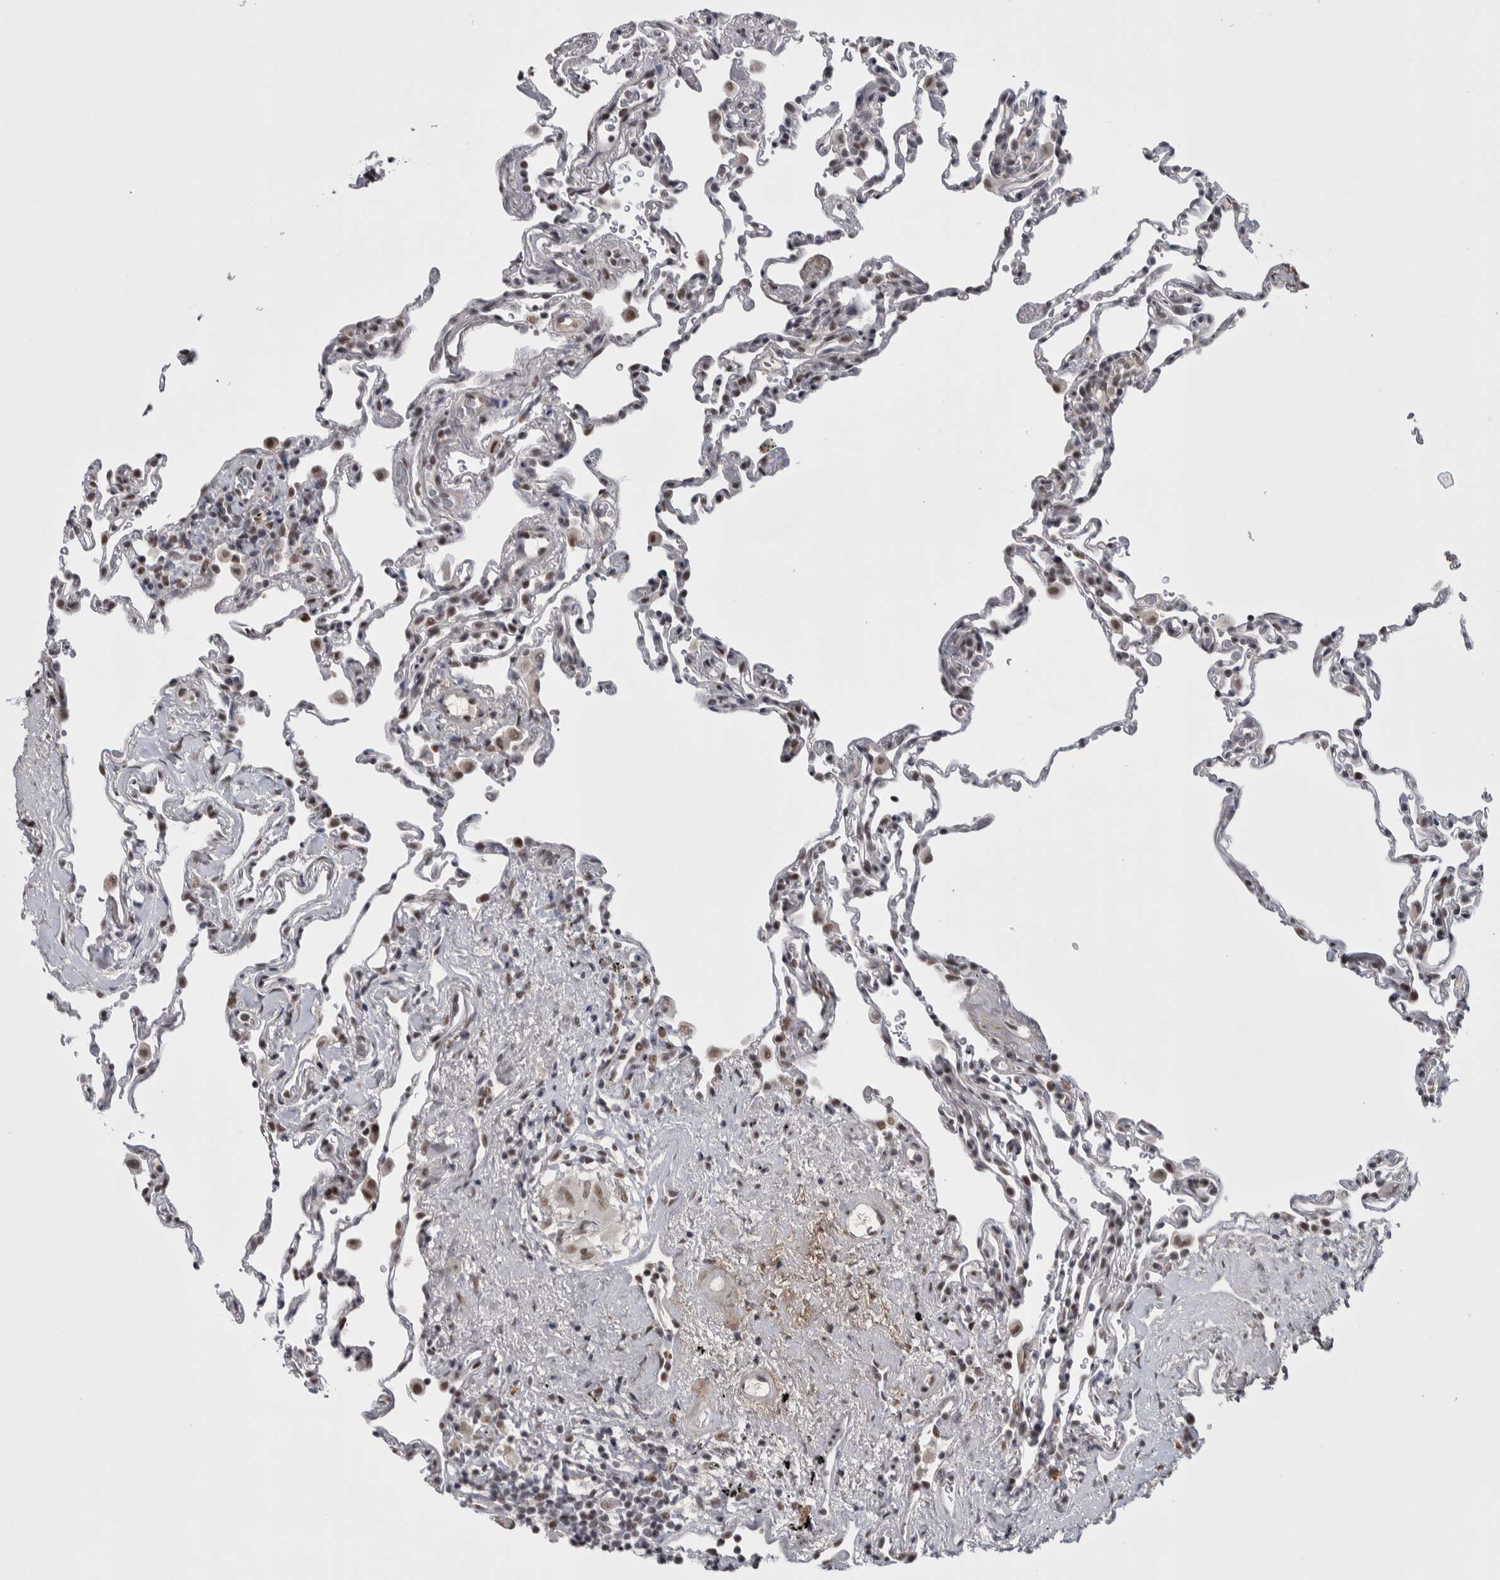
{"staining": {"intensity": "moderate", "quantity": "<25%", "location": "nuclear"}, "tissue": "lung", "cell_type": "Alveolar cells", "image_type": "normal", "snomed": [{"axis": "morphology", "description": "Normal tissue, NOS"}, {"axis": "topography", "description": "Lung"}], "caption": "The histopathology image displays immunohistochemical staining of benign lung. There is moderate nuclear staining is present in about <25% of alveolar cells.", "gene": "ASPN", "patient": {"sex": "male", "age": 59}}